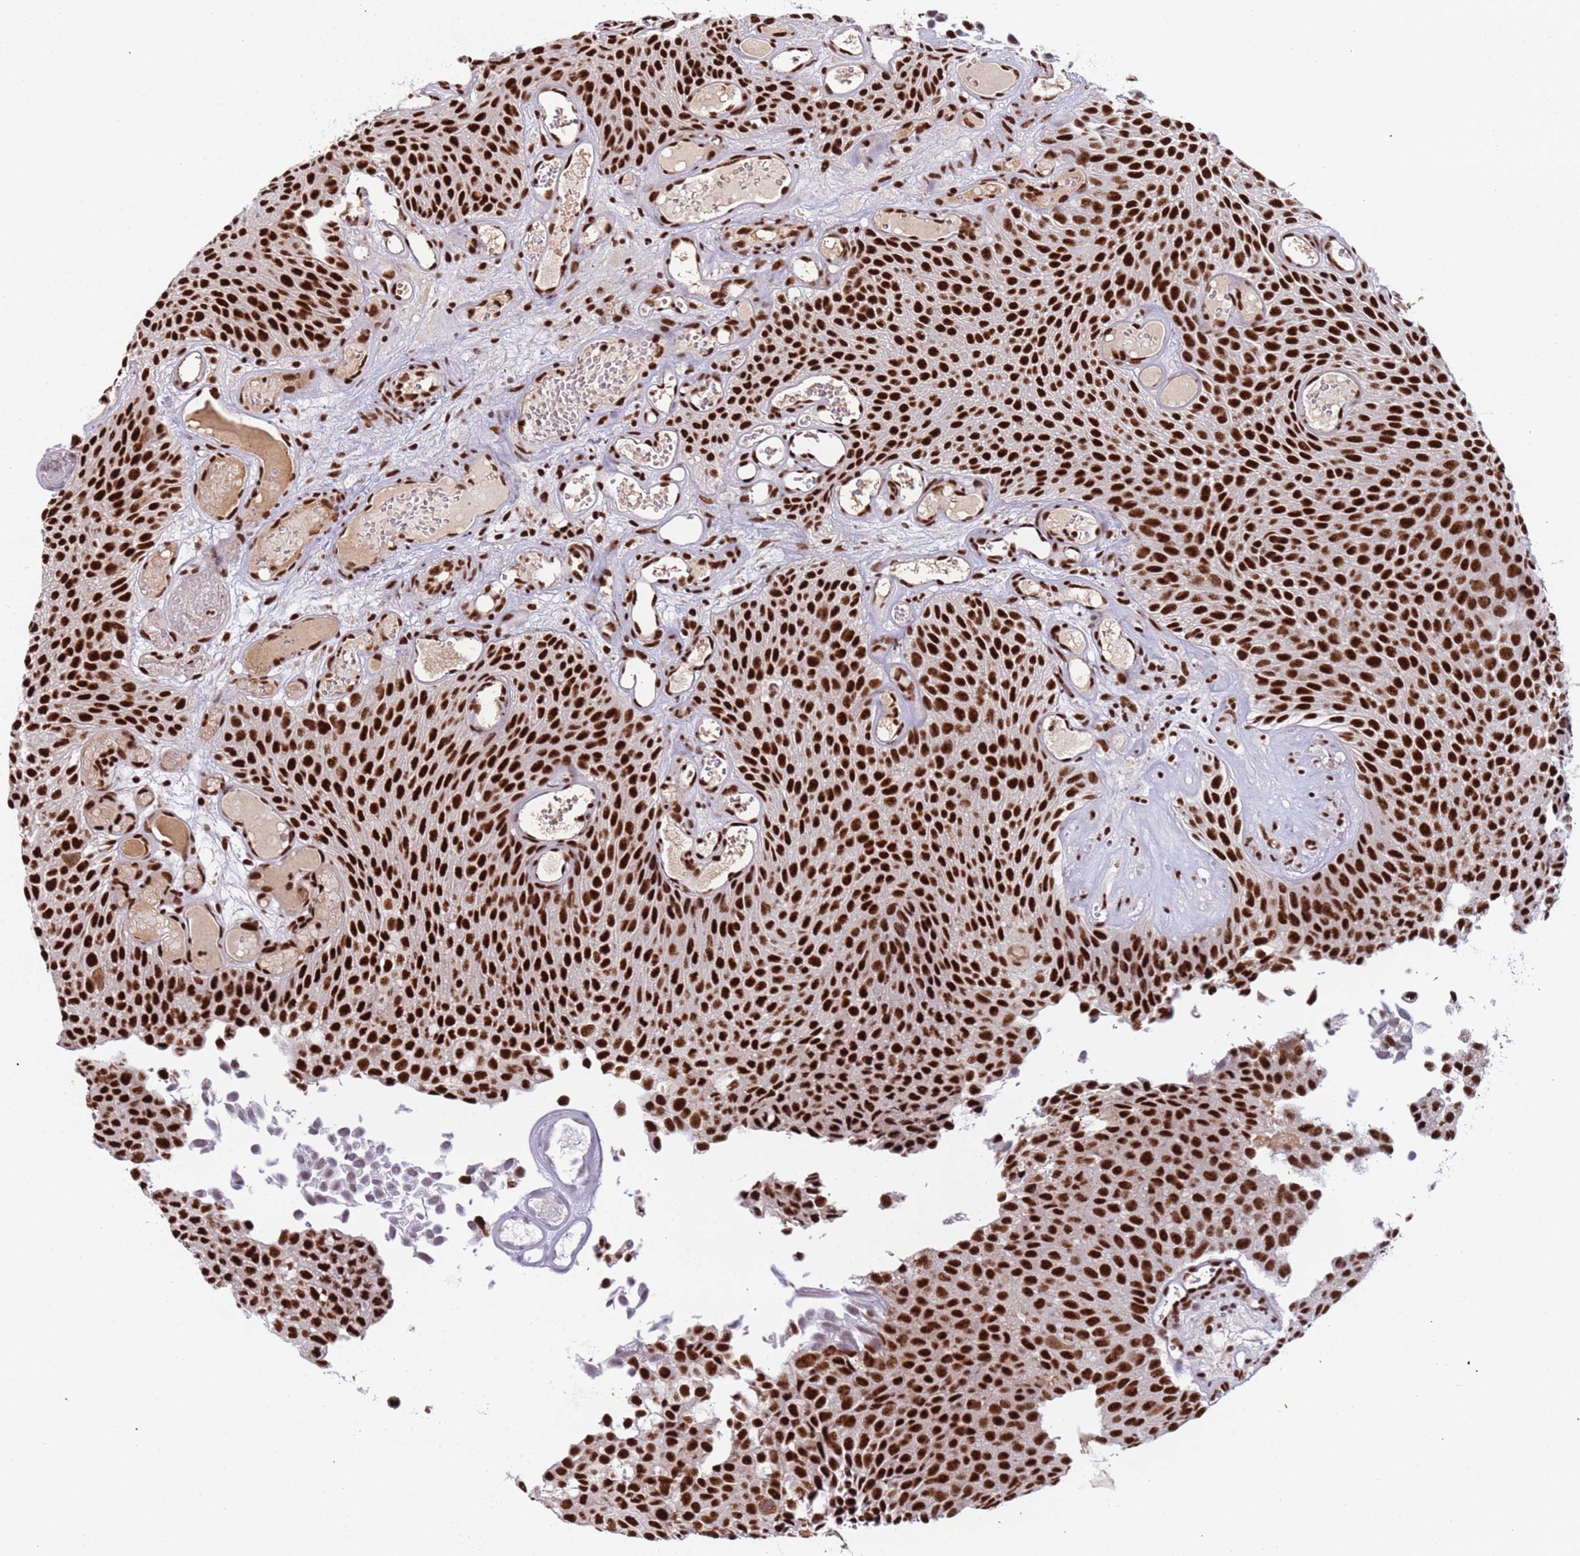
{"staining": {"intensity": "strong", "quantity": ">75%", "location": "nuclear"}, "tissue": "urothelial cancer", "cell_type": "Tumor cells", "image_type": "cancer", "snomed": [{"axis": "morphology", "description": "Urothelial carcinoma, Low grade"}, {"axis": "topography", "description": "Urinary bladder"}], "caption": "About >75% of tumor cells in urothelial carcinoma (low-grade) show strong nuclear protein expression as visualized by brown immunohistochemical staining.", "gene": "SRRT", "patient": {"sex": "male", "age": 89}}